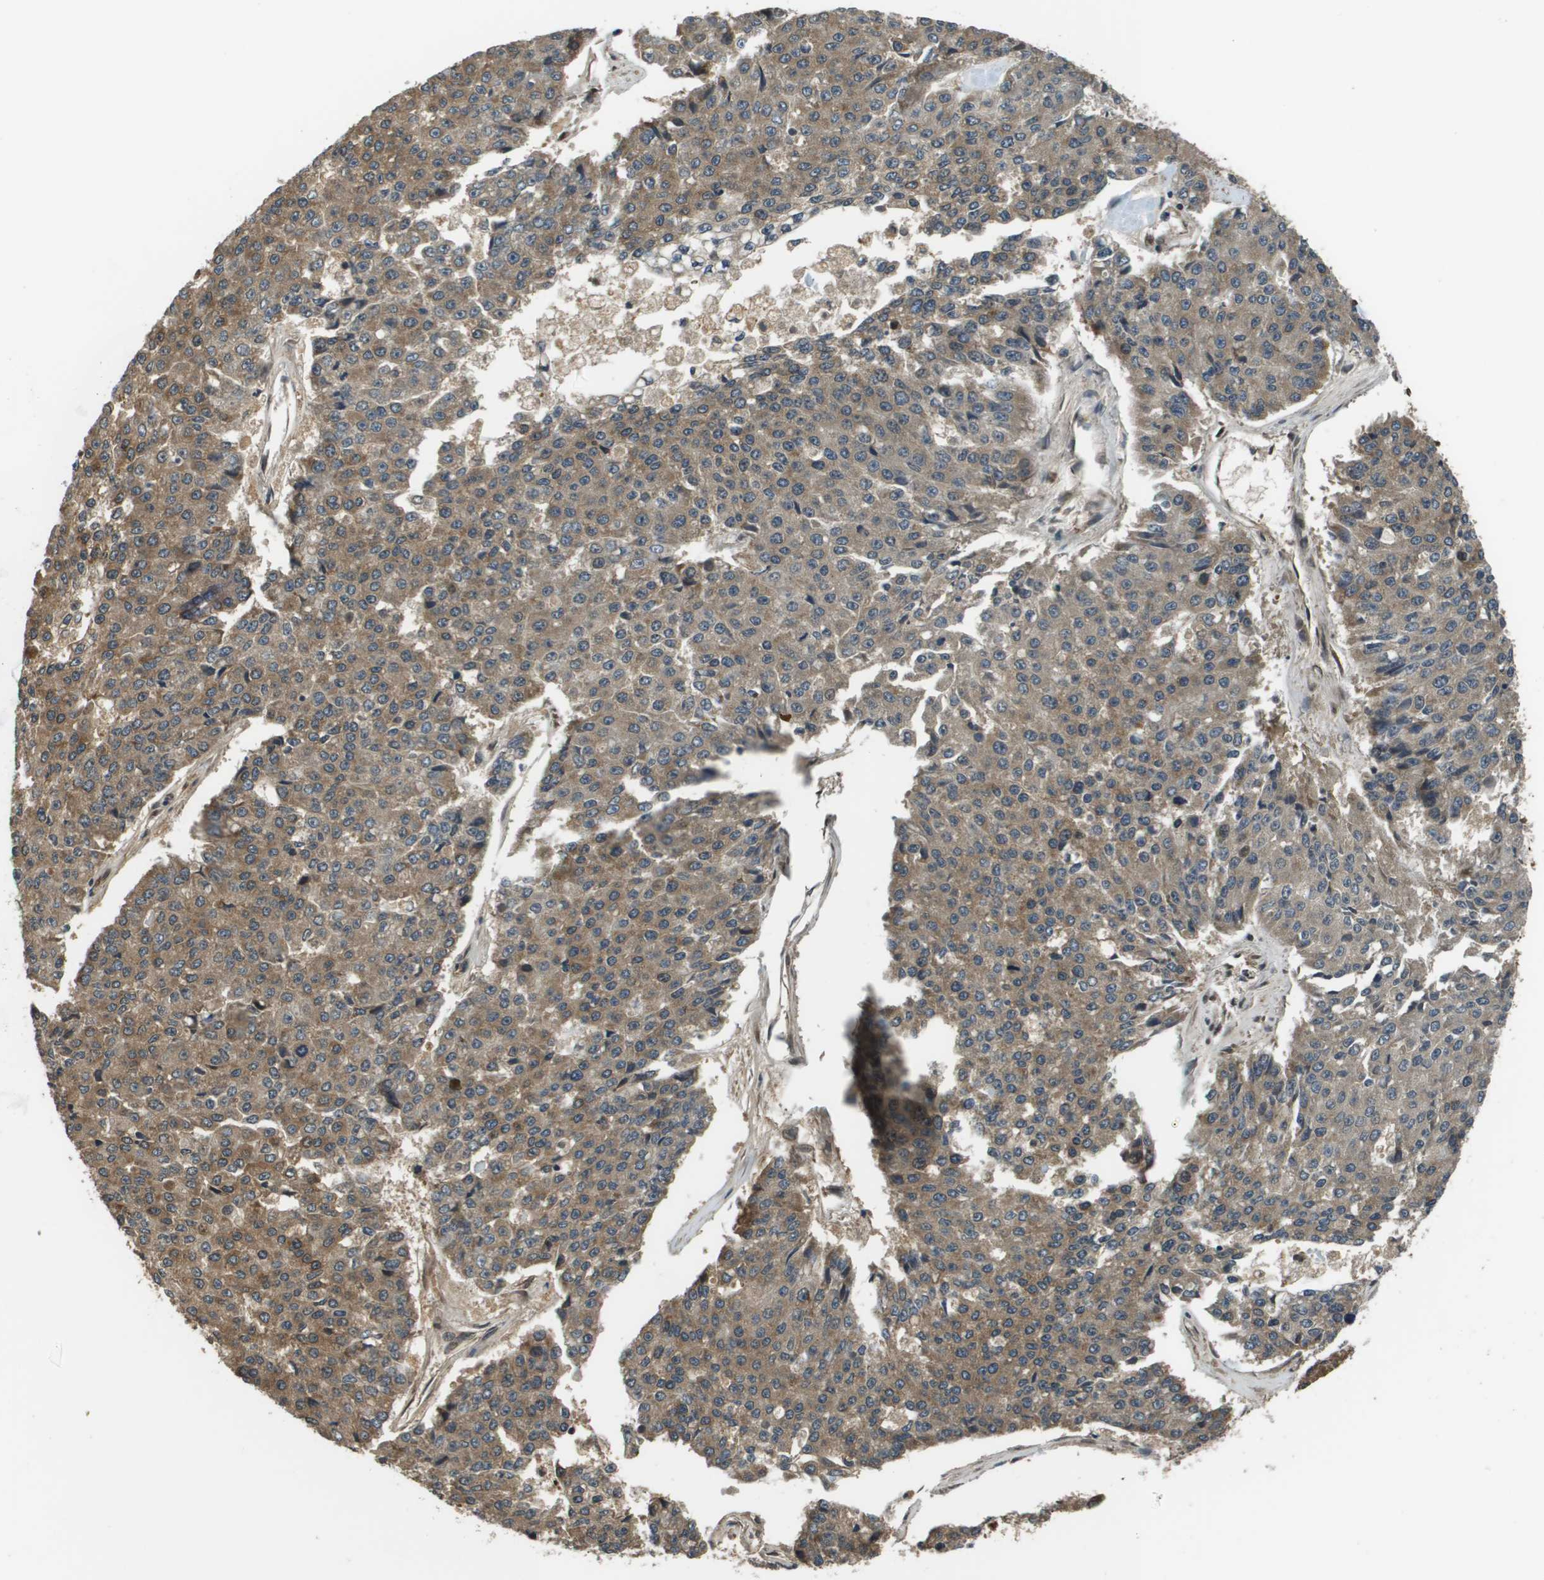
{"staining": {"intensity": "moderate", "quantity": ">75%", "location": "cytoplasmic/membranous"}, "tissue": "pancreatic cancer", "cell_type": "Tumor cells", "image_type": "cancer", "snomed": [{"axis": "morphology", "description": "Adenocarcinoma, NOS"}, {"axis": "topography", "description": "Pancreas"}], "caption": "Immunohistochemical staining of pancreatic cancer shows medium levels of moderate cytoplasmic/membranous protein staining in about >75% of tumor cells.", "gene": "SEC62", "patient": {"sex": "male", "age": 50}}